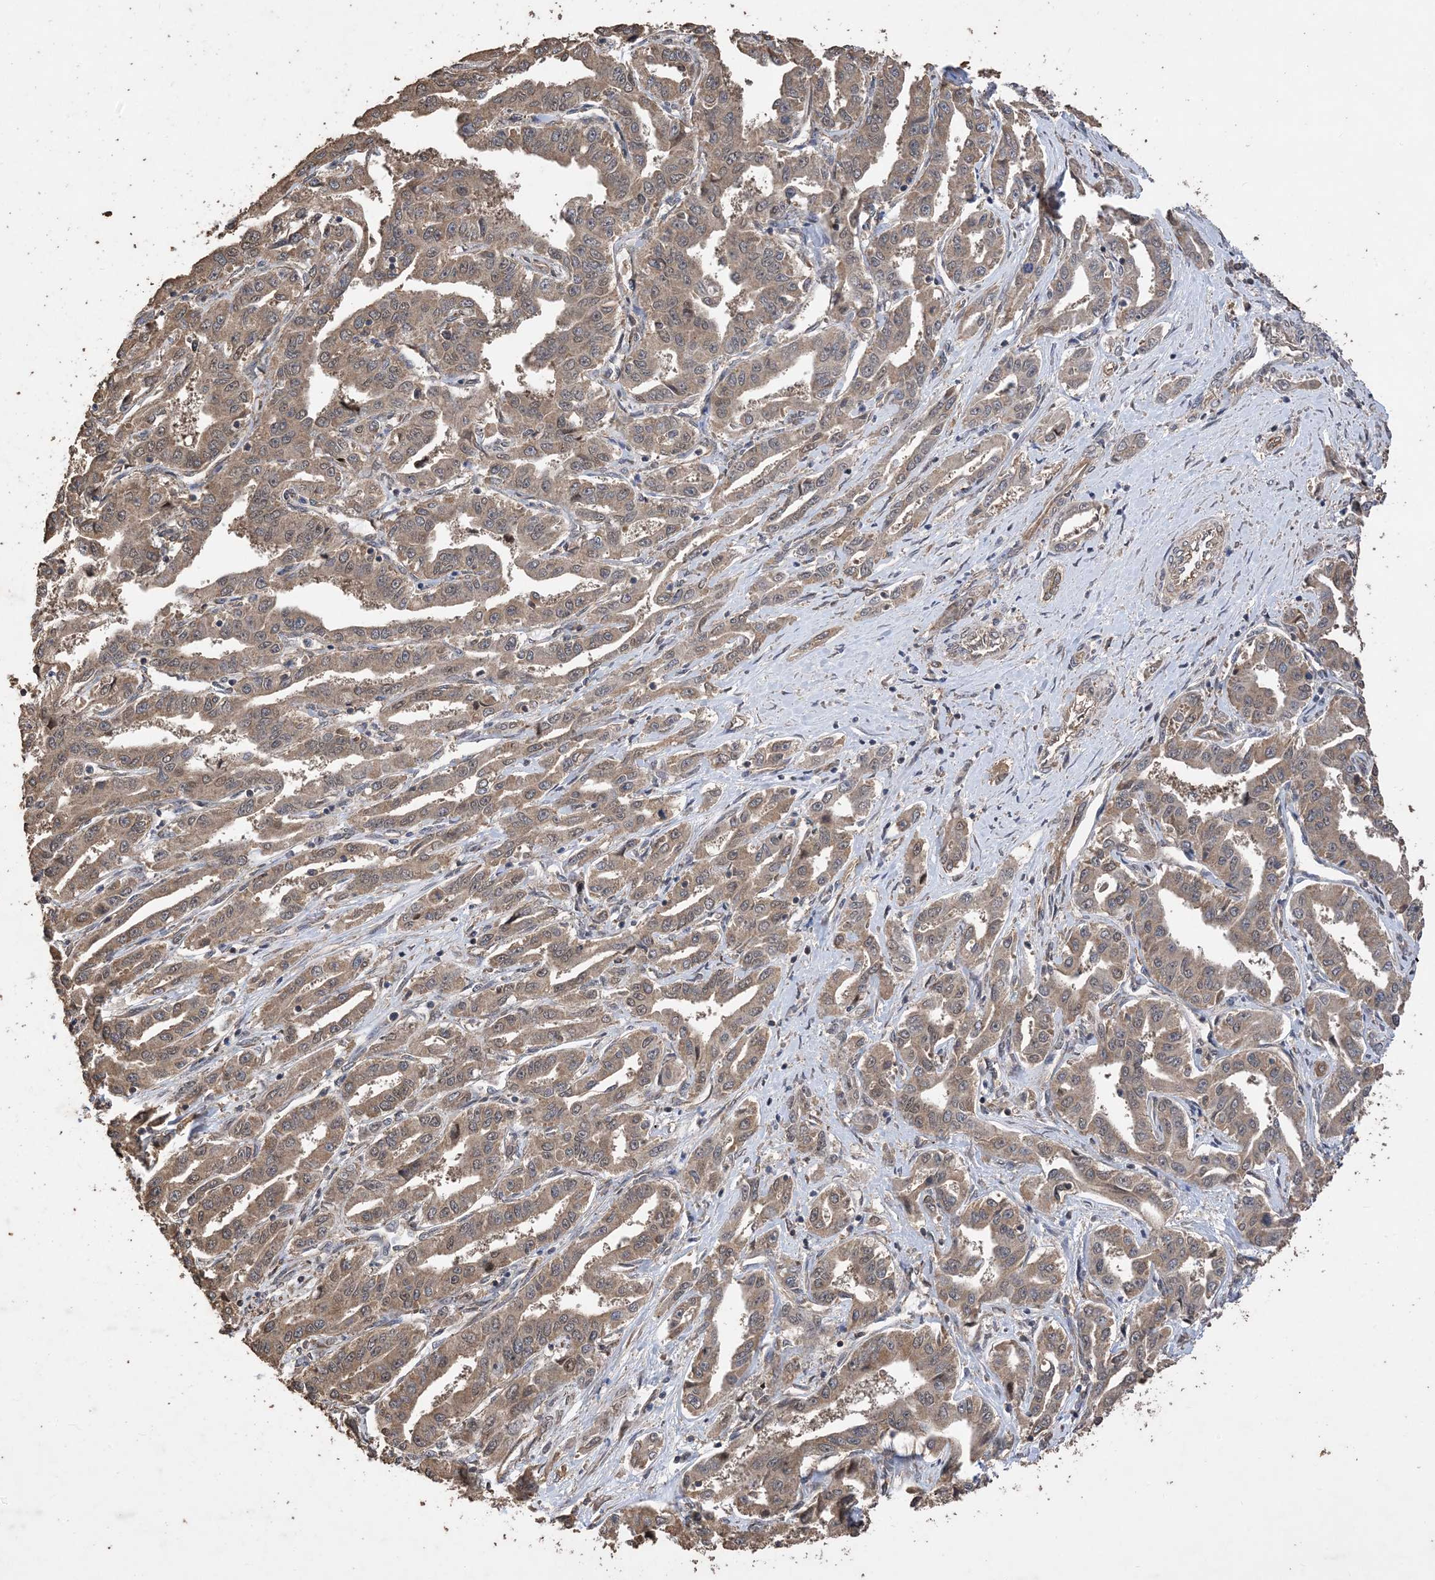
{"staining": {"intensity": "weak", "quantity": ">75%", "location": "cytoplasmic/membranous"}, "tissue": "liver cancer", "cell_type": "Tumor cells", "image_type": "cancer", "snomed": [{"axis": "morphology", "description": "Cholangiocarcinoma"}, {"axis": "topography", "description": "Liver"}], "caption": "Cholangiocarcinoma (liver) stained with a brown dye displays weak cytoplasmic/membranous positive positivity in about >75% of tumor cells.", "gene": "ZKSCAN5", "patient": {"sex": "male", "age": 59}}